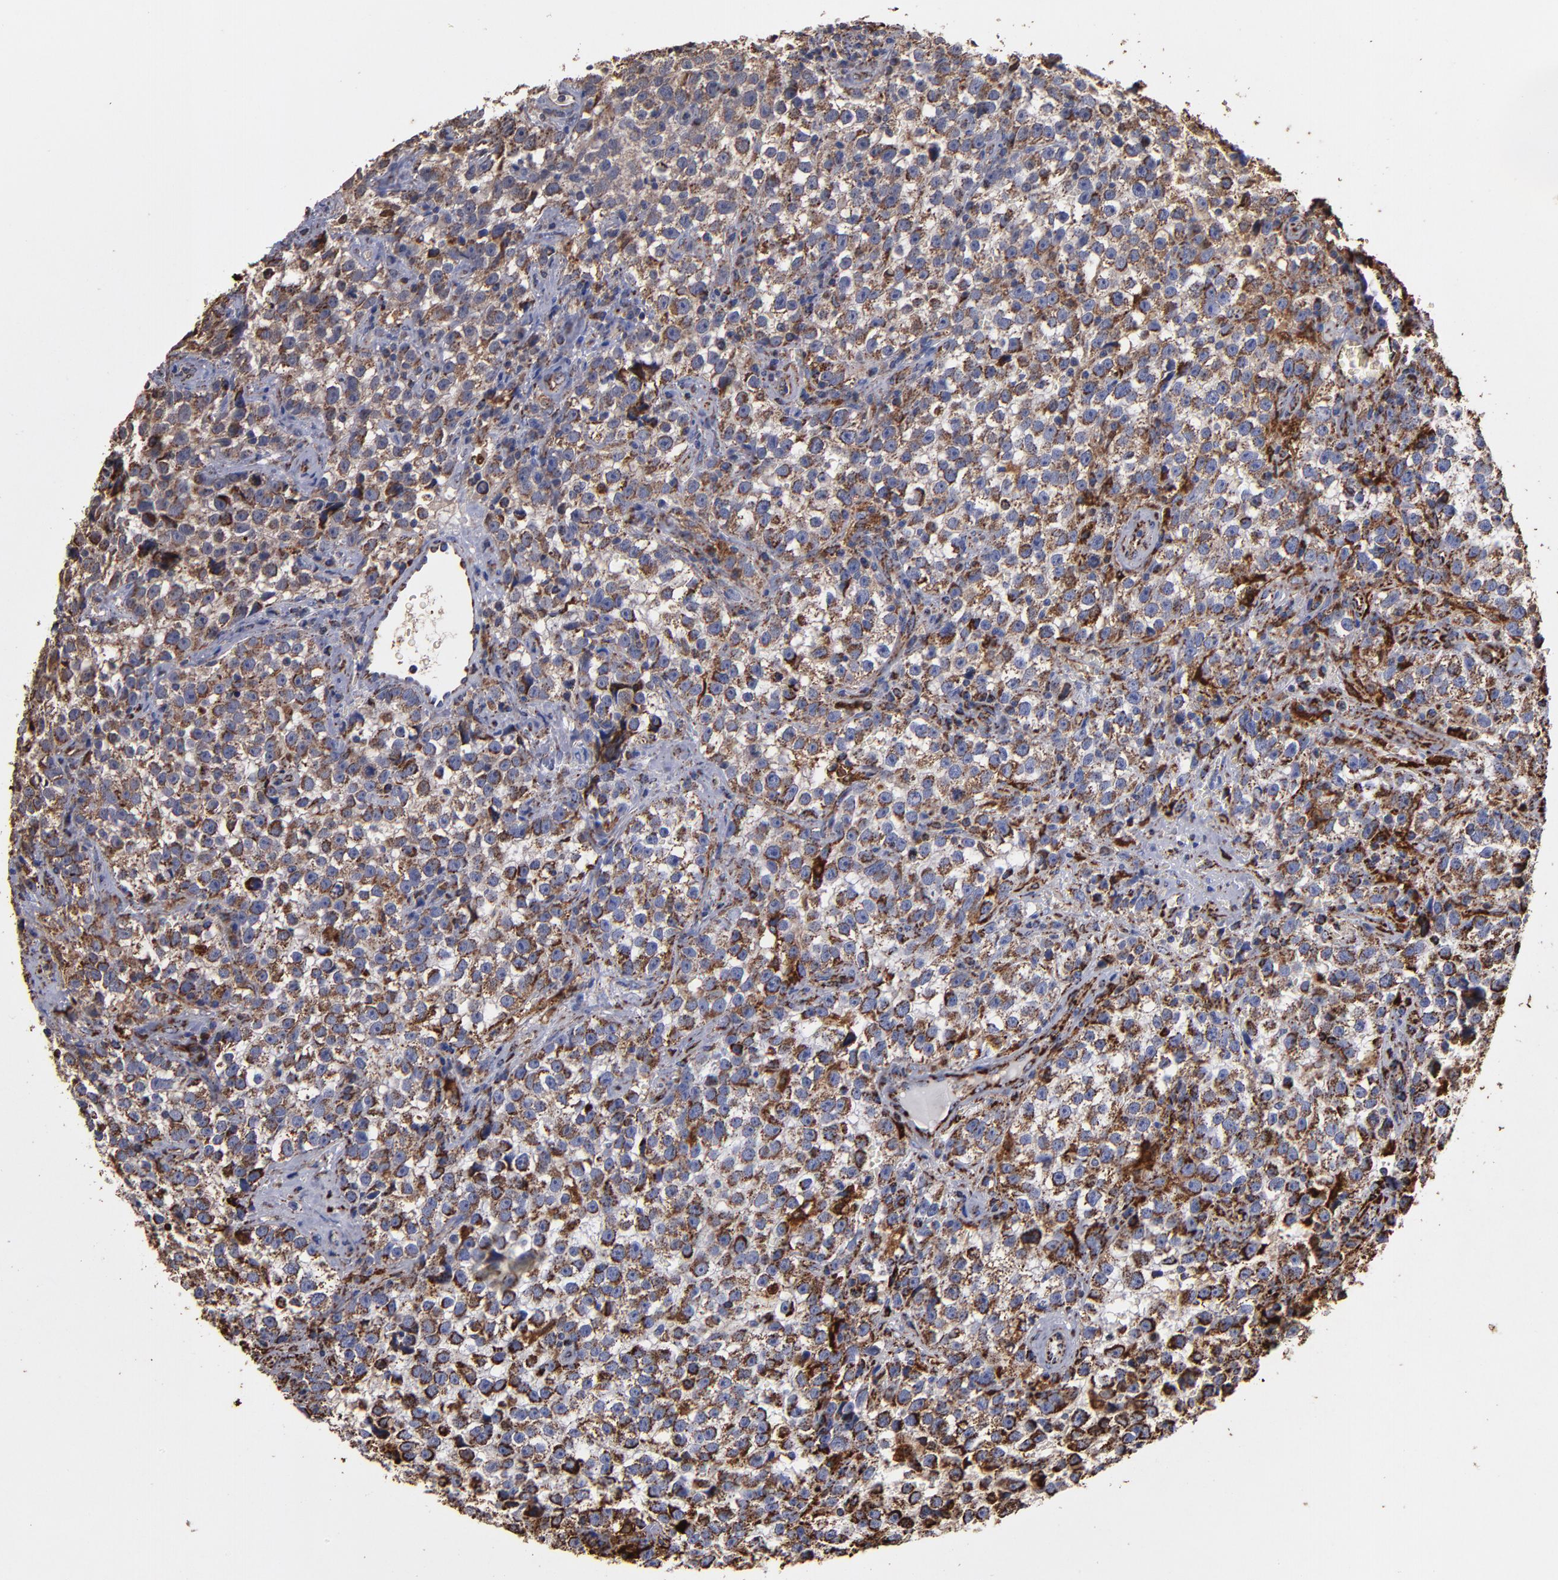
{"staining": {"intensity": "strong", "quantity": ">75%", "location": "cytoplasmic/membranous"}, "tissue": "testis cancer", "cell_type": "Tumor cells", "image_type": "cancer", "snomed": [{"axis": "morphology", "description": "Seminoma, NOS"}, {"axis": "topography", "description": "Testis"}], "caption": "The photomicrograph exhibits a brown stain indicating the presence of a protein in the cytoplasmic/membranous of tumor cells in testis seminoma.", "gene": "SOD2", "patient": {"sex": "male", "age": 38}}